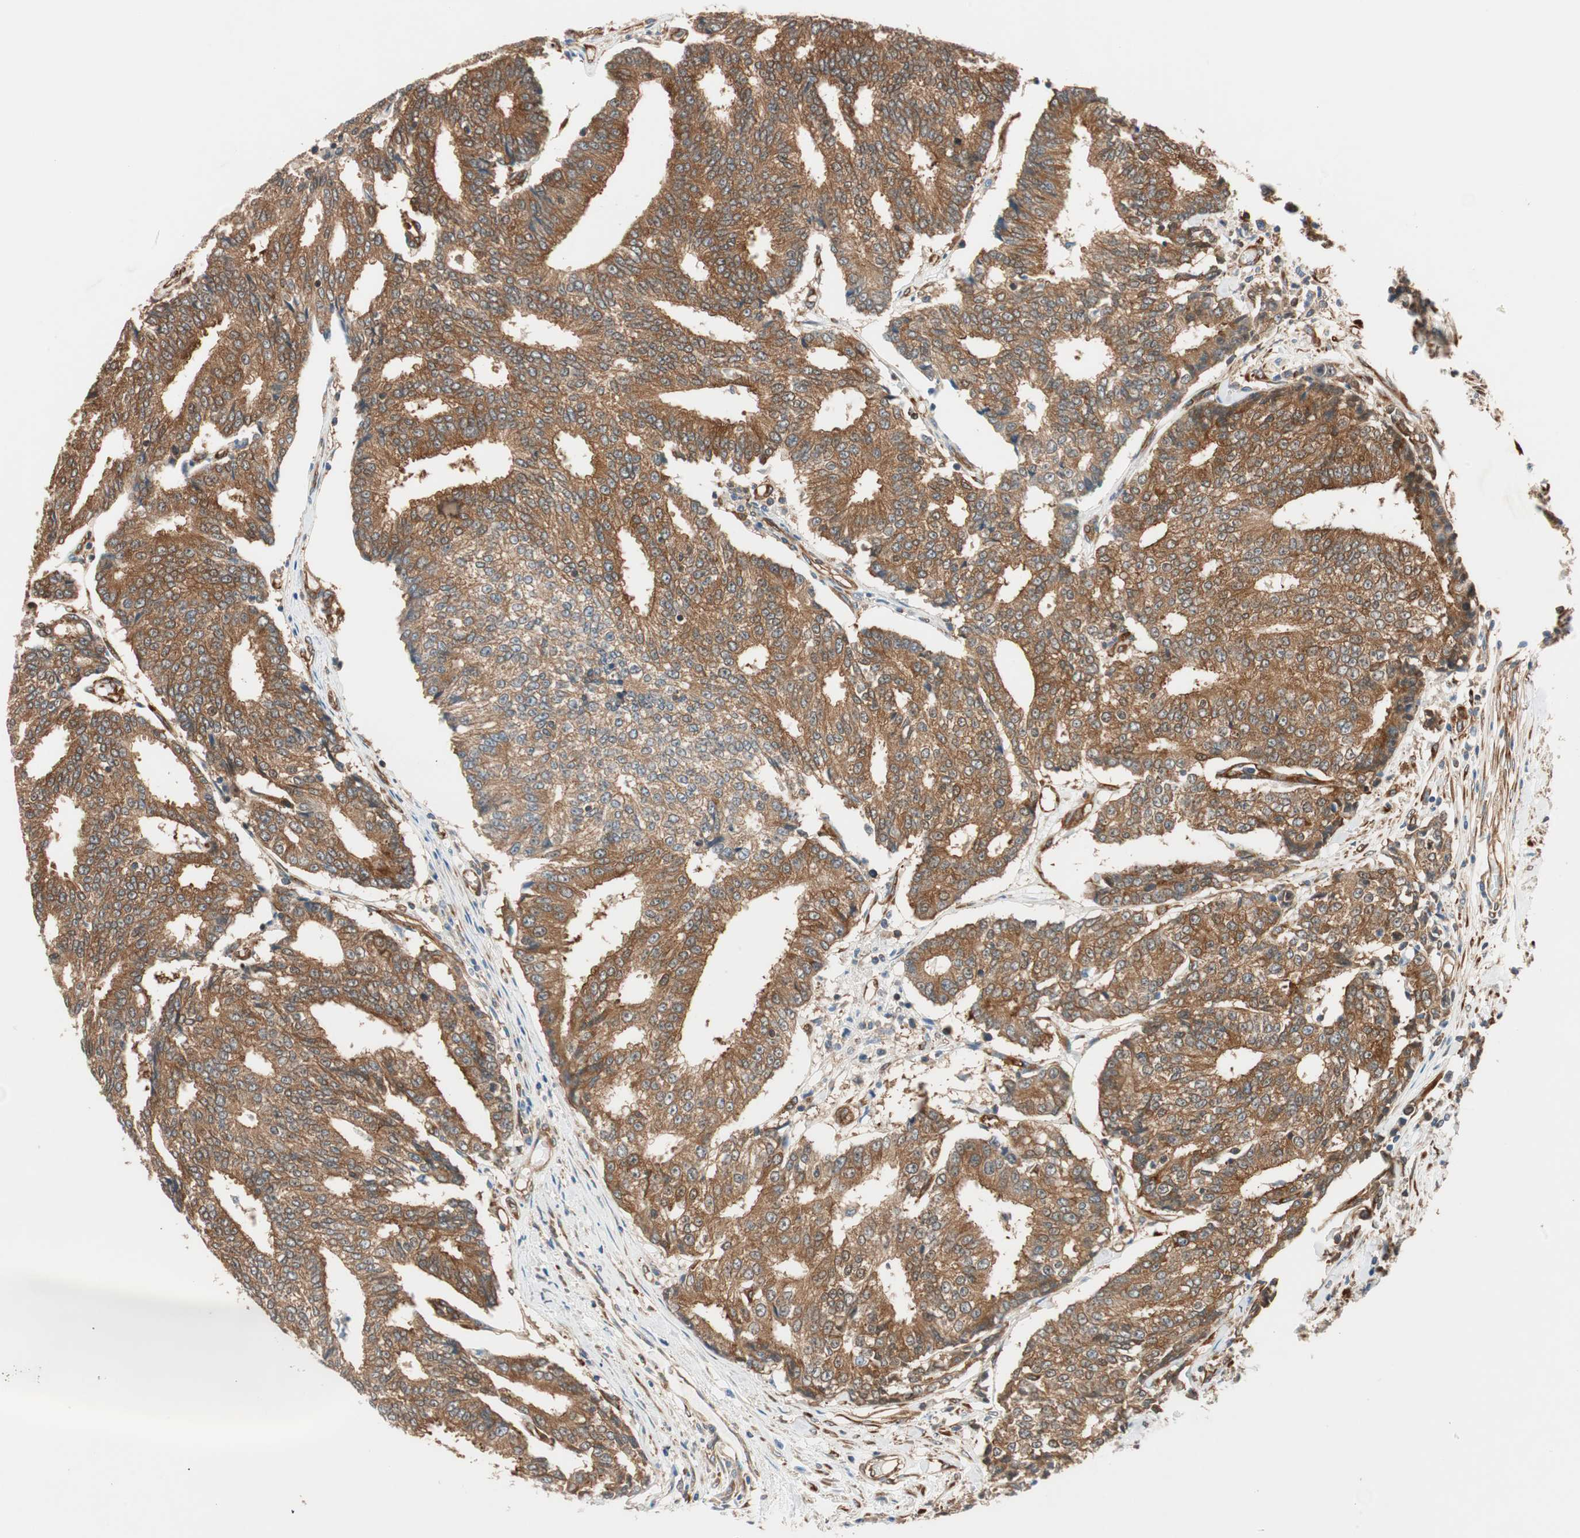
{"staining": {"intensity": "strong", "quantity": ">75%", "location": "cytoplasmic/membranous"}, "tissue": "prostate cancer", "cell_type": "Tumor cells", "image_type": "cancer", "snomed": [{"axis": "morphology", "description": "Adenocarcinoma, High grade"}, {"axis": "topography", "description": "Prostate"}], "caption": "This micrograph displays immunohistochemistry (IHC) staining of human prostate adenocarcinoma (high-grade), with high strong cytoplasmic/membranous positivity in about >75% of tumor cells.", "gene": "WASL", "patient": {"sex": "male", "age": 55}}